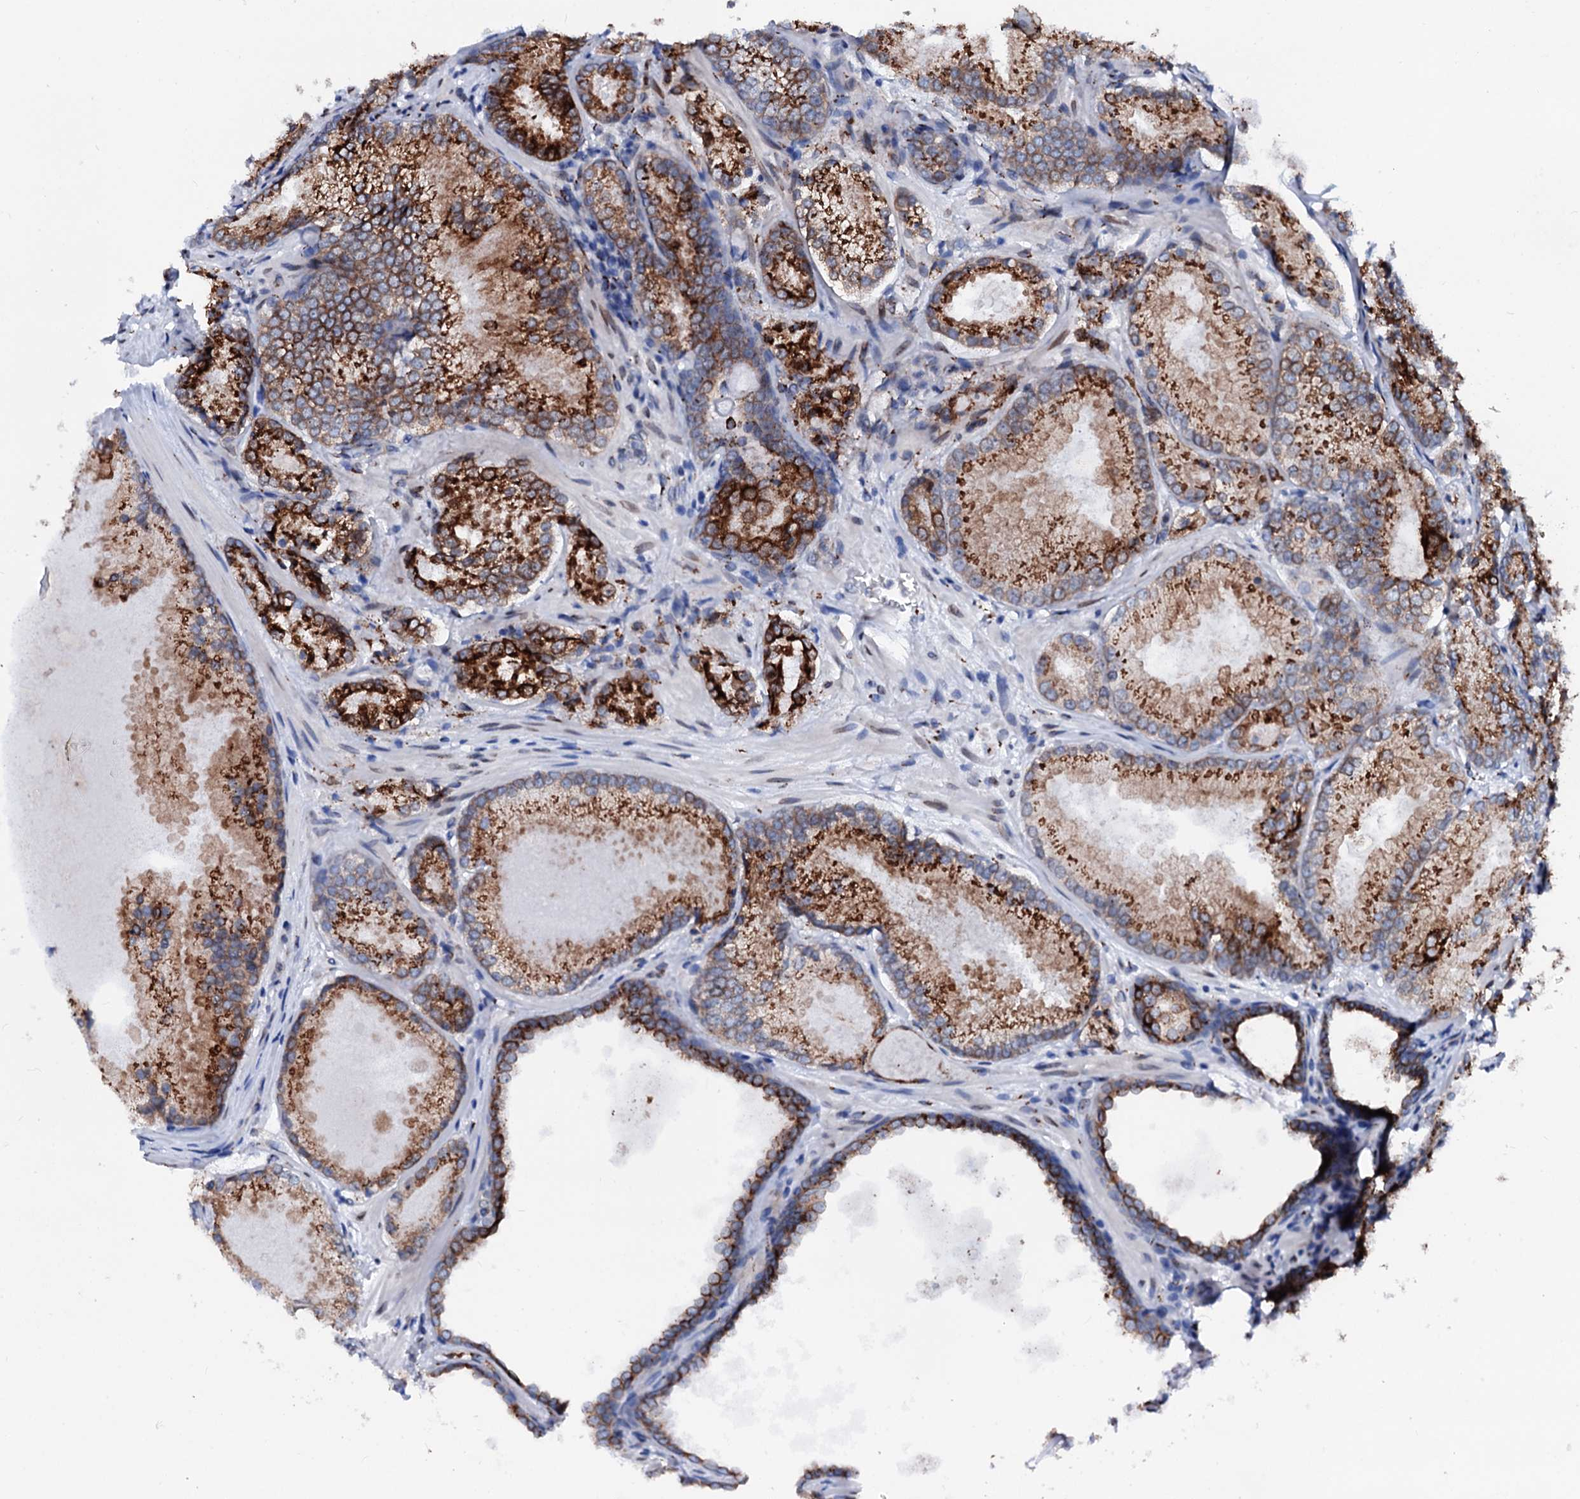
{"staining": {"intensity": "strong", "quantity": ">75%", "location": "cytoplasmic/membranous"}, "tissue": "prostate cancer", "cell_type": "Tumor cells", "image_type": "cancer", "snomed": [{"axis": "morphology", "description": "Adenocarcinoma, Low grade"}, {"axis": "topography", "description": "Prostate"}], "caption": "Protein expression analysis of human prostate cancer (low-grade adenocarcinoma) reveals strong cytoplasmic/membranous positivity in approximately >75% of tumor cells.", "gene": "TMCO3", "patient": {"sex": "male", "age": 74}}